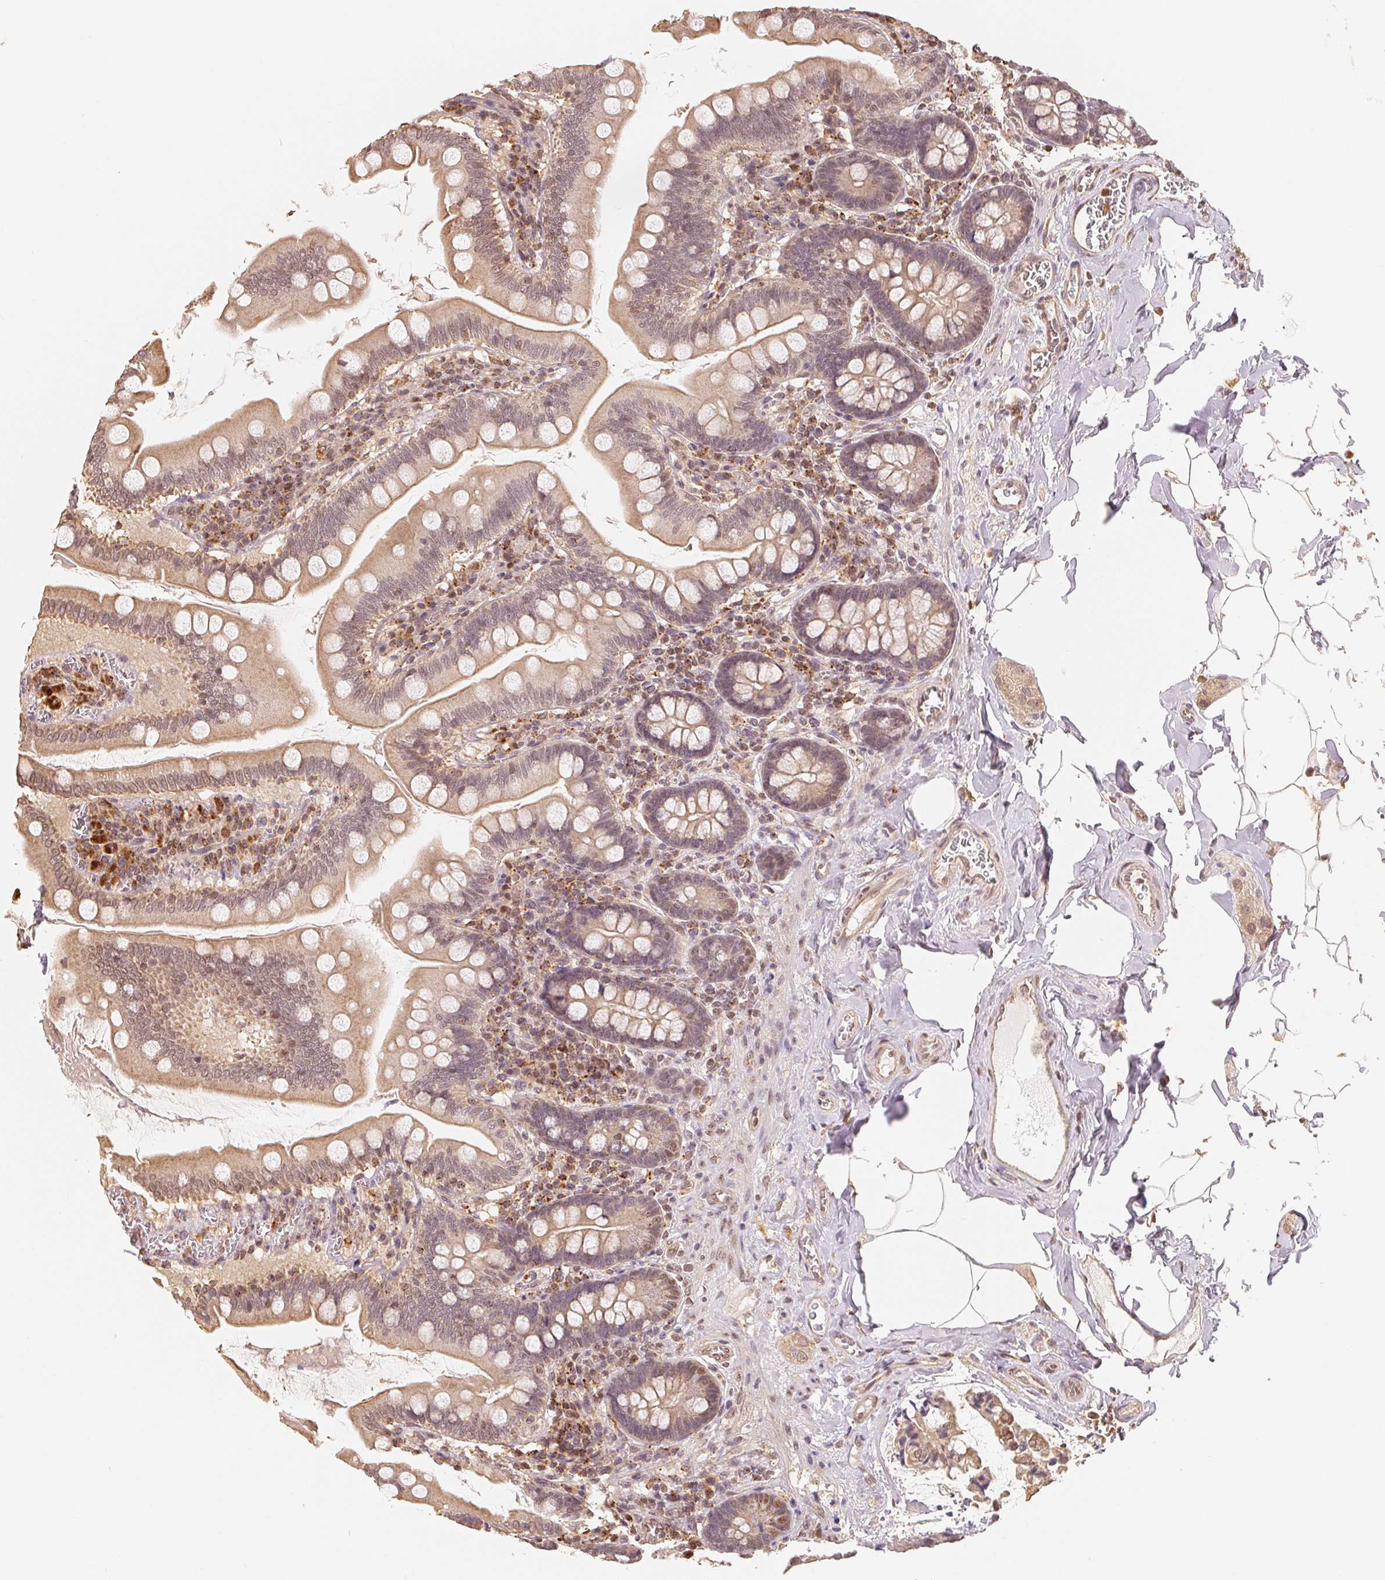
{"staining": {"intensity": "weak", "quantity": ">75%", "location": "cytoplasmic/membranous,nuclear"}, "tissue": "small intestine", "cell_type": "Glandular cells", "image_type": "normal", "snomed": [{"axis": "morphology", "description": "Normal tissue, NOS"}, {"axis": "topography", "description": "Small intestine"}], "caption": "Immunohistochemistry photomicrograph of unremarkable small intestine: small intestine stained using immunohistochemistry displays low levels of weak protein expression localized specifically in the cytoplasmic/membranous,nuclear of glandular cells, appearing as a cytoplasmic/membranous,nuclear brown color.", "gene": "GUSB", "patient": {"sex": "female", "age": 56}}